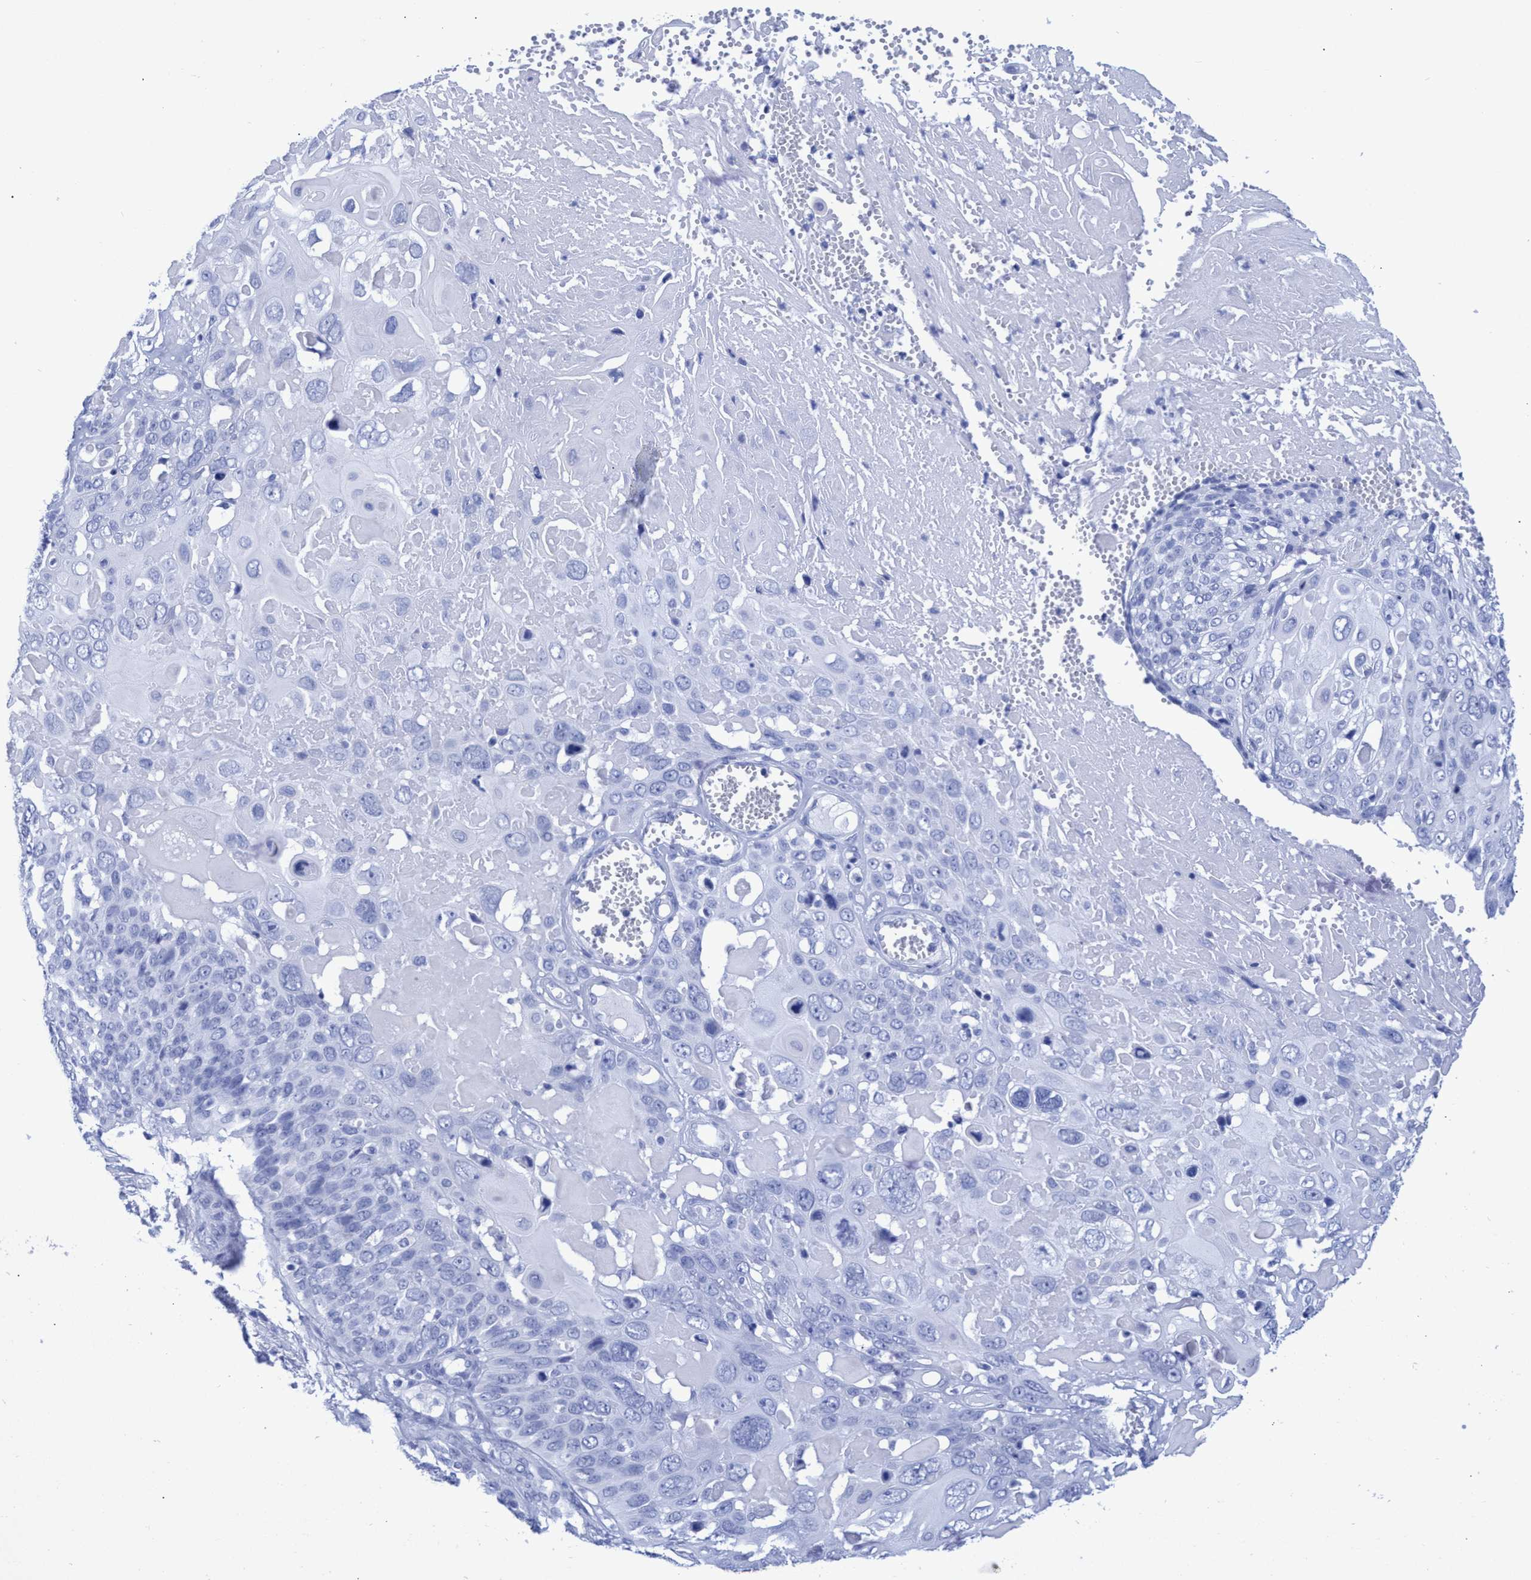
{"staining": {"intensity": "negative", "quantity": "none", "location": "none"}, "tissue": "cervical cancer", "cell_type": "Tumor cells", "image_type": "cancer", "snomed": [{"axis": "morphology", "description": "Squamous cell carcinoma, NOS"}, {"axis": "topography", "description": "Cervix"}], "caption": "A histopathology image of human cervical cancer (squamous cell carcinoma) is negative for staining in tumor cells. (IHC, brightfield microscopy, high magnification).", "gene": "INSL6", "patient": {"sex": "female", "age": 74}}